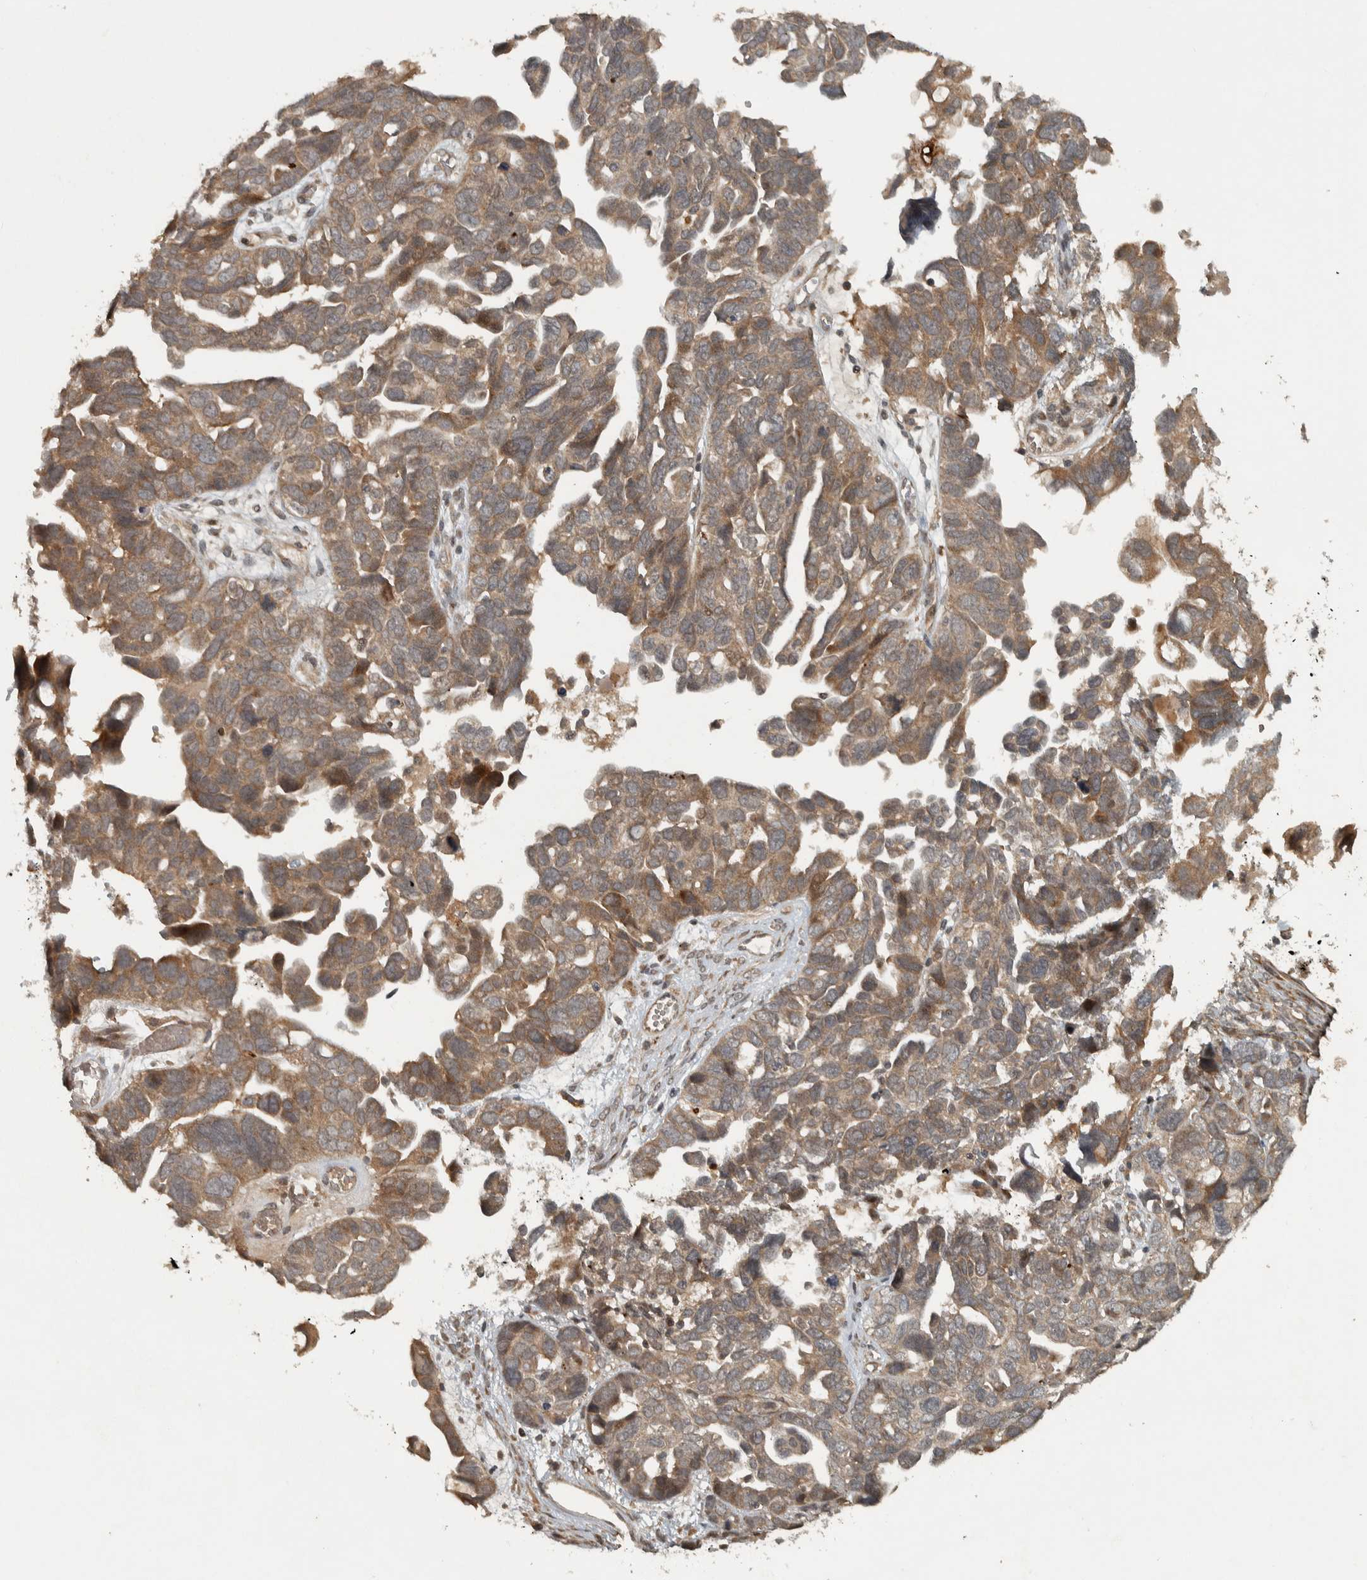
{"staining": {"intensity": "moderate", "quantity": "25%-75%", "location": "cytoplasmic/membranous"}, "tissue": "ovarian cancer", "cell_type": "Tumor cells", "image_type": "cancer", "snomed": [{"axis": "morphology", "description": "Cystadenocarcinoma, mucinous, NOS"}, {"axis": "topography", "description": "Ovary"}], "caption": "High-power microscopy captured an immunohistochemistry (IHC) histopathology image of ovarian cancer (mucinous cystadenocarcinoma), revealing moderate cytoplasmic/membranous positivity in approximately 25%-75% of tumor cells.", "gene": "KIFAP3", "patient": {"sex": "female", "age": 61}}